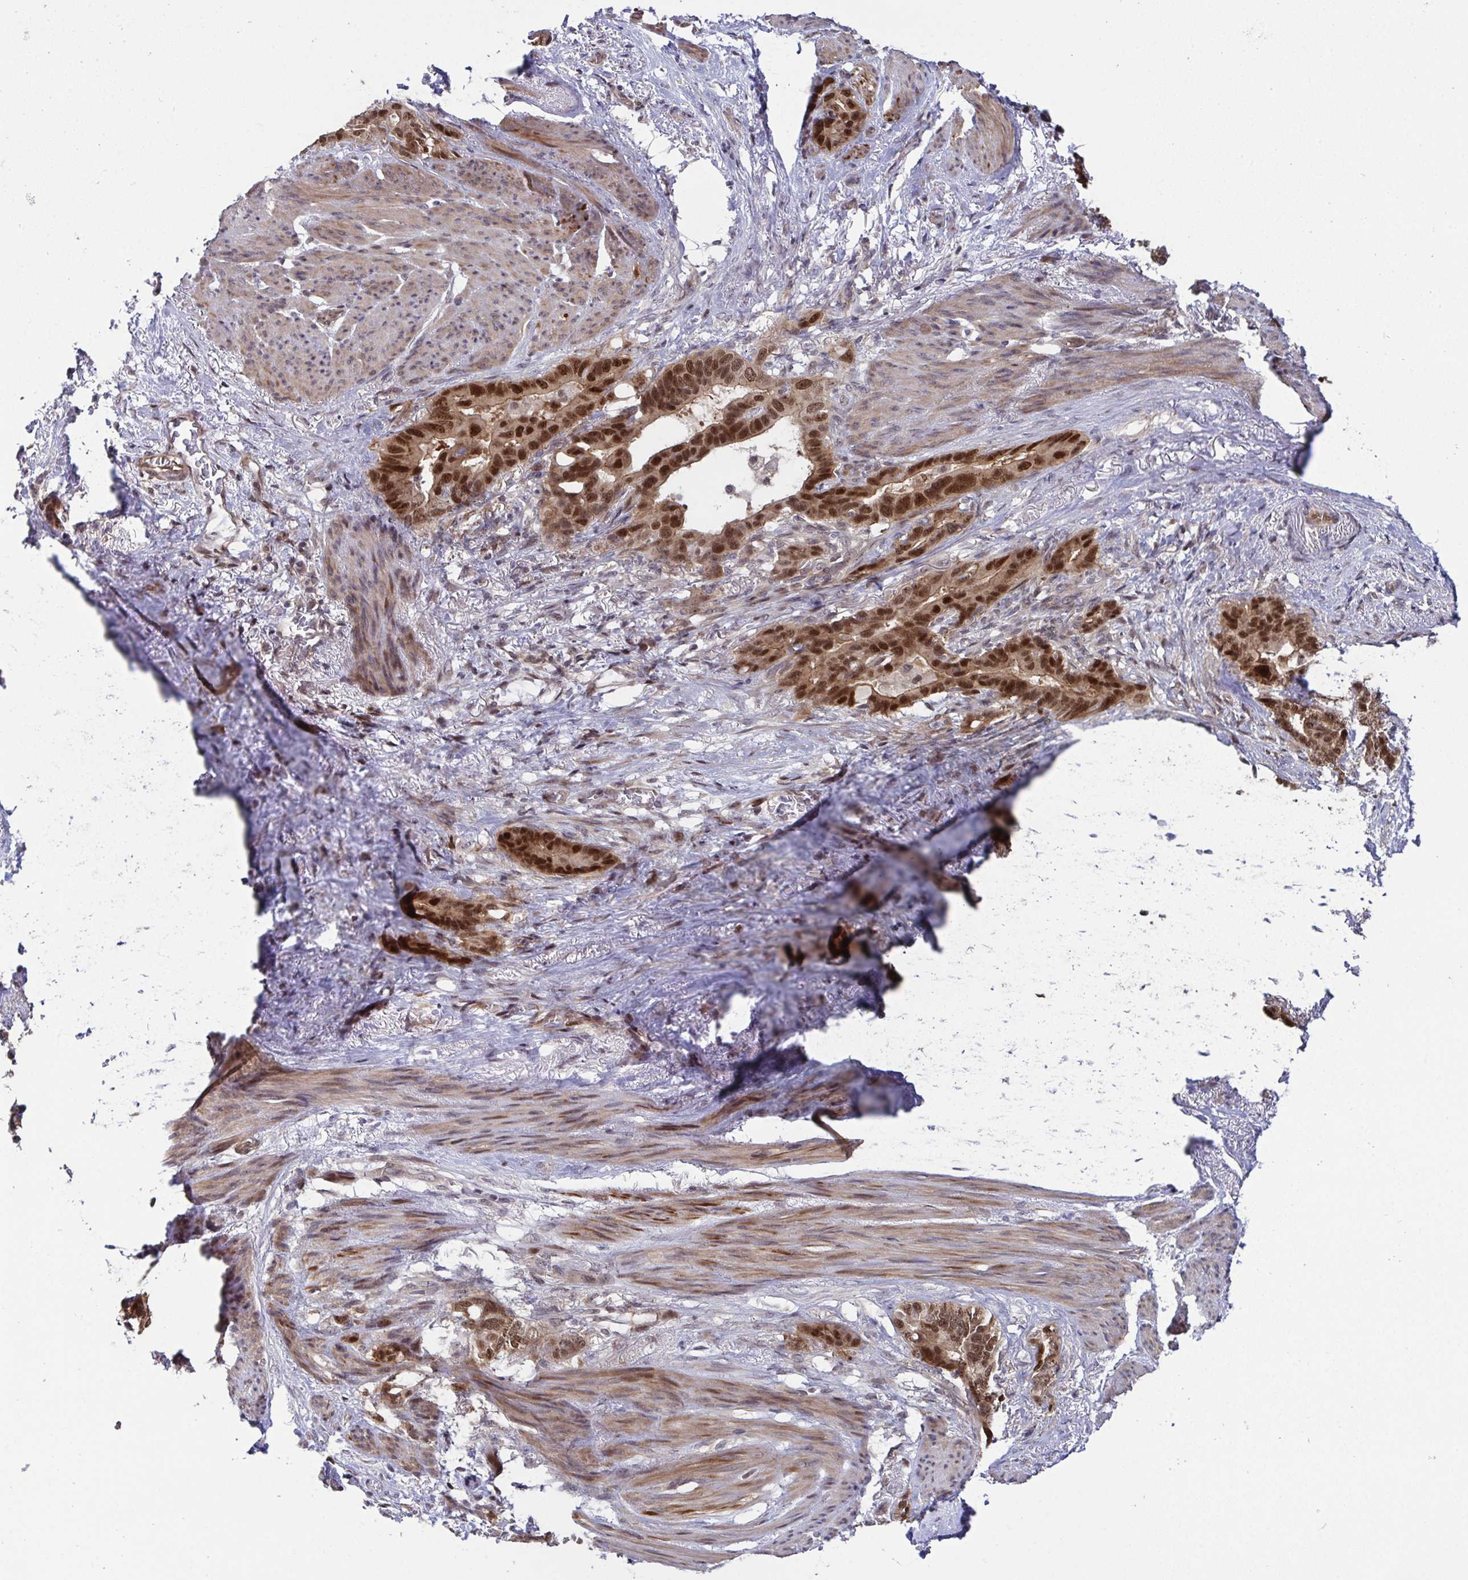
{"staining": {"intensity": "strong", "quantity": ">75%", "location": "nuclear"}, "tissue": "stomach cancer", "cell_type": "Tumor cells", "image_type": "cancer", "snomed": [{"axis": "morphology", "description": "Normal tissue, NOS"}, {"axis": "morphology", "description": "Adenocarcinoma, NOS"}, {"axis": "topography", "description": "Esophagus"}, {"axis": "topography", "description": "Stomach, upper"}], "caption": "Immunohistochemistry micrograph of neoplastic tissue: stomach cancer stained using immunohistochemistry reveals high levels of strong protein expression localized specifically in the nuclear of tumor cells, appearing as a nuclear brown color.", "gene": "DNAJB1", "patient": {"sex": "male", "age": 62}}